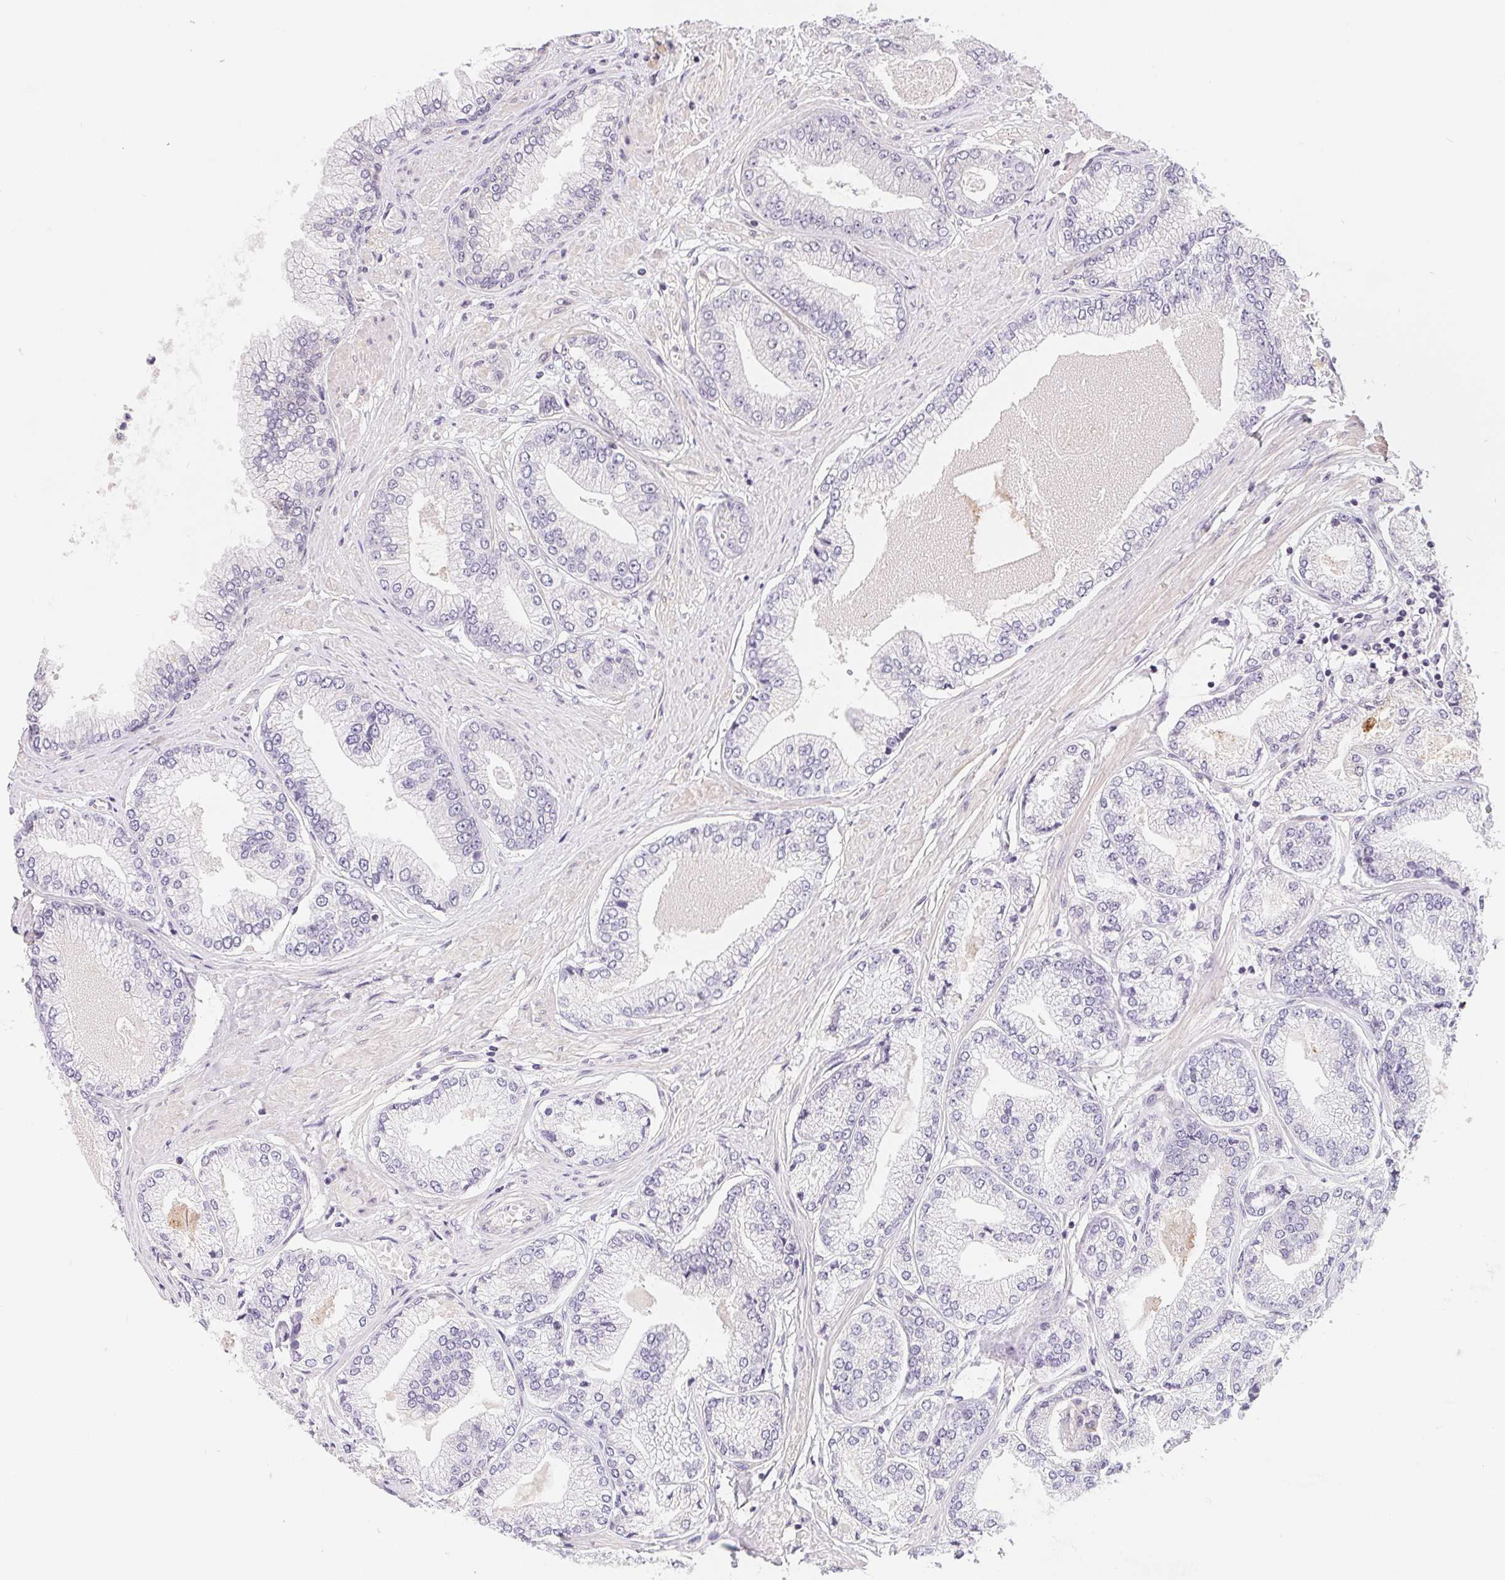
{"staining": {"intensity": "negative", "quantity": "none", "location": "none"}, "tissue": "prostate cancer", "cell_type": "Tumor cells", "image_type": "cancer", "snomed": [{"axis": "morphology", "description": "Adenocarcinoma, Low grade"}, {"axis": "topography", "description": "Prostate"}], "caption": "Image shows no significant protein staining in tumor cells of prostate cancer.", "gene": "LCA5L", "patient": {"sex": "male", "age": 55}}